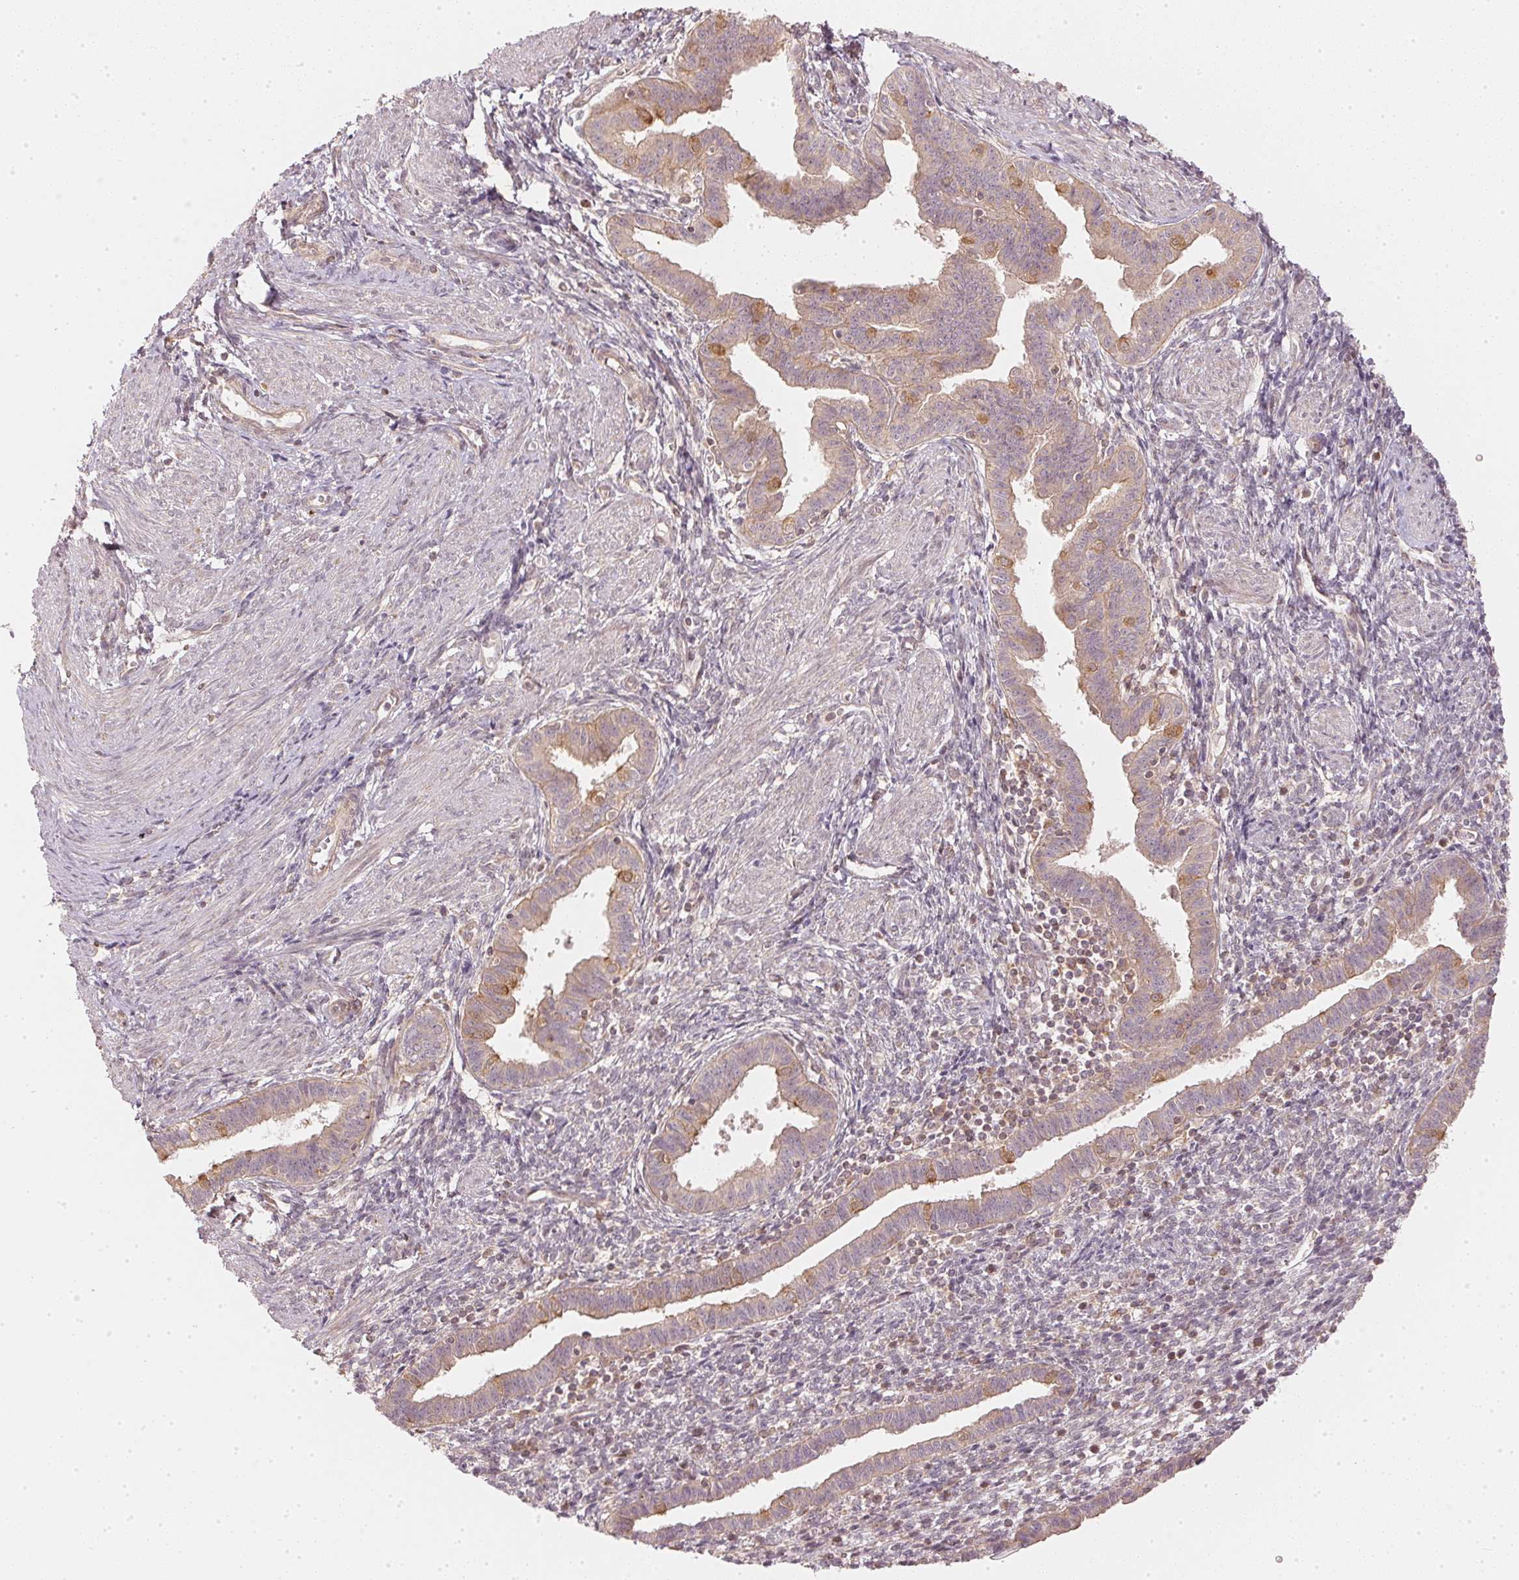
{"staining": {"intensity": "negative", "quantity": "none", "location": "none"}, "tissue": "endometrium", "cell_type": "Cells in endometrial stroma", "image_type": "normal", "snomed": [{"axis": "morphology", "description": "Normal tissue, NOS"}, {"axis": "topography", "description": "Endometrium"}], "caption": "Cells in endometrial stroma show no significant positivity in unremarkable endometrium. (DAB immunohistochemistry (IHC), high magnification).", "gene": "WDR54", "patient": {"sex": "female", "age": 37}}